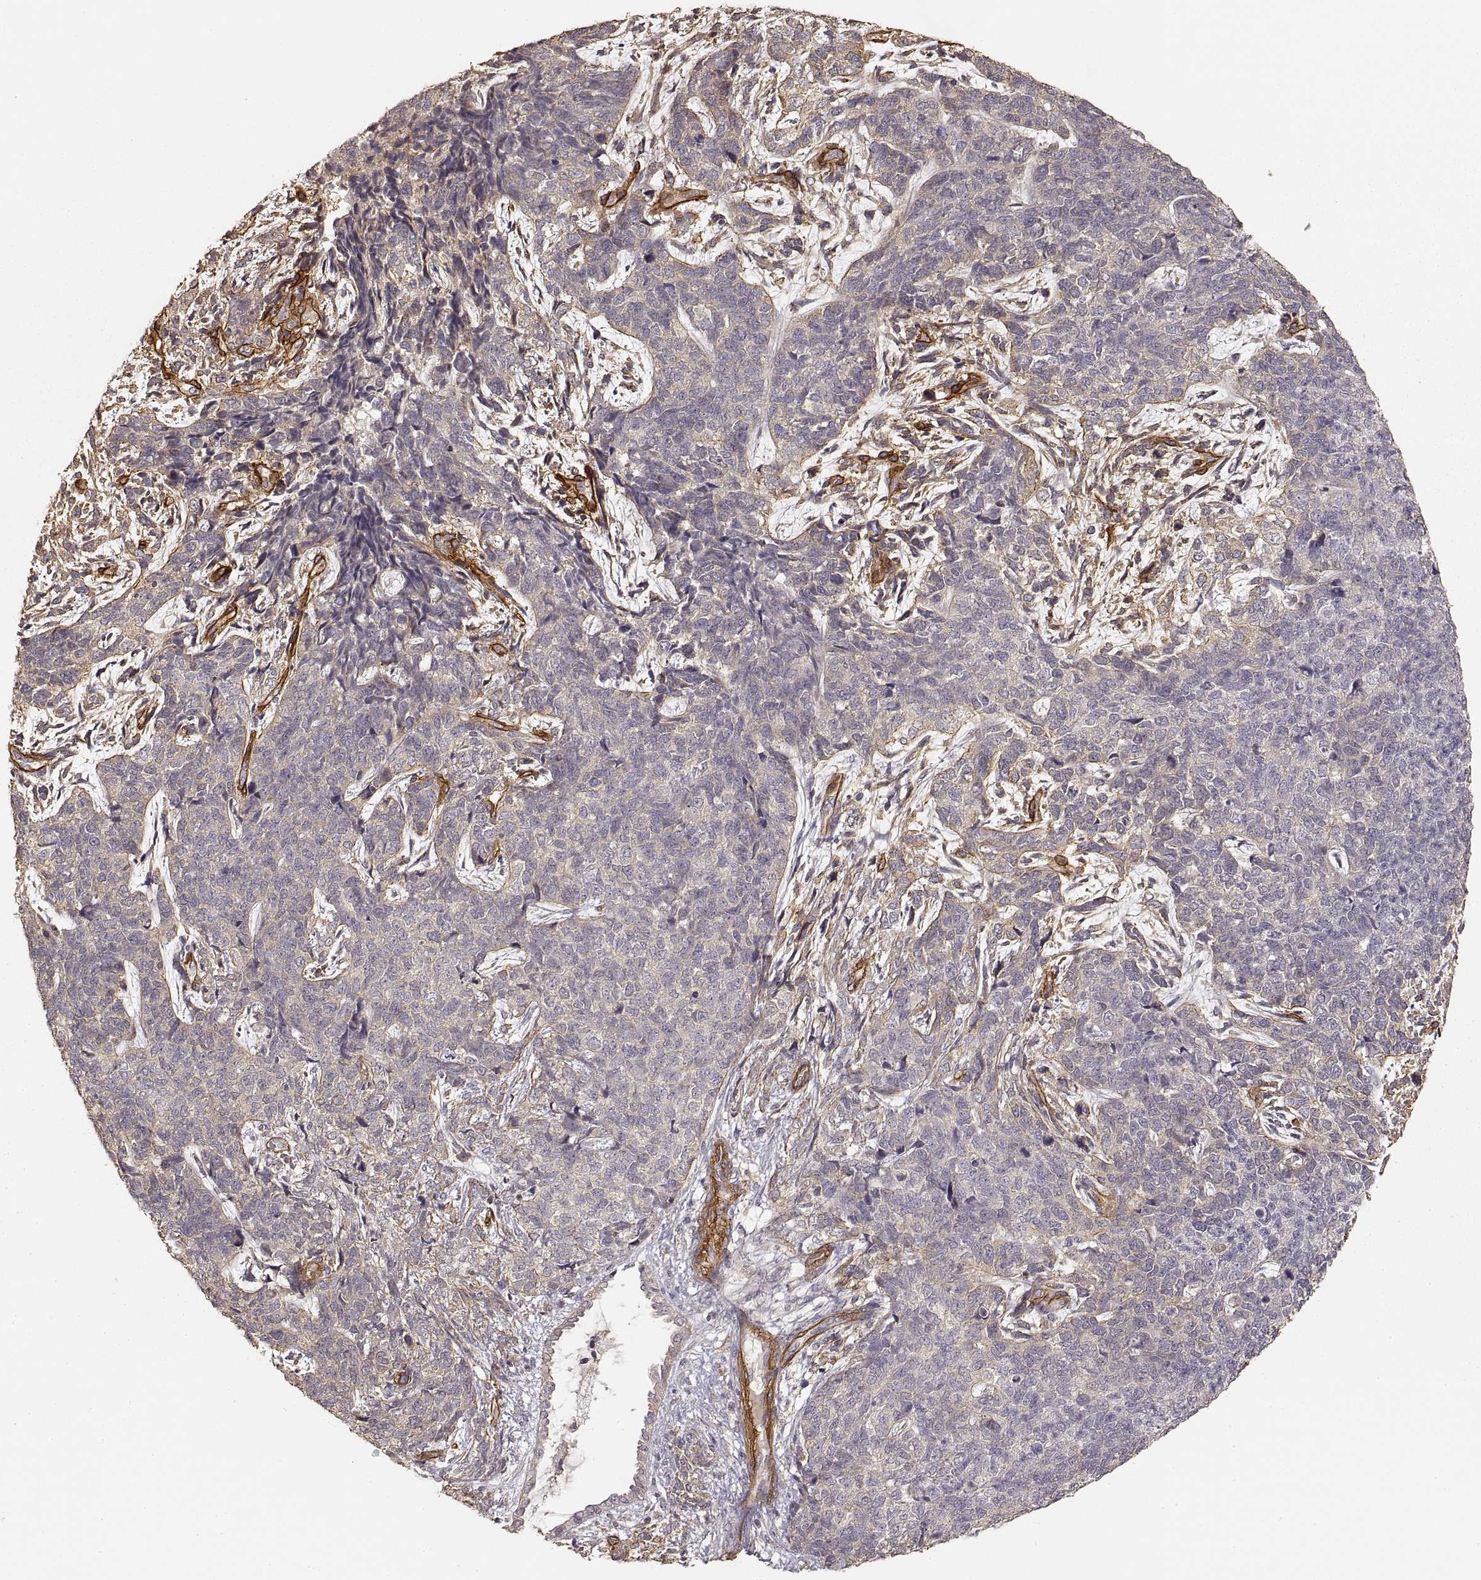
{"staining": {"intensity": "negative", "quantity": "none", "location": "none"}, "tissue": "cervical cancer", "cell_type": "Tumor cells", "image_type": "cancer", "snomed": [{"axis": "morphology", "description": "Squamous cell carcinoma, NOS"}, {"axis": "topography", "description": "Cervix"}], "caption": "Micrograph shows no significant protein staining in tumor cells of squamous cell carcinoma (cervical).", "gene": "LAMA4", "patient": {"sex": "female", "age": 63}}